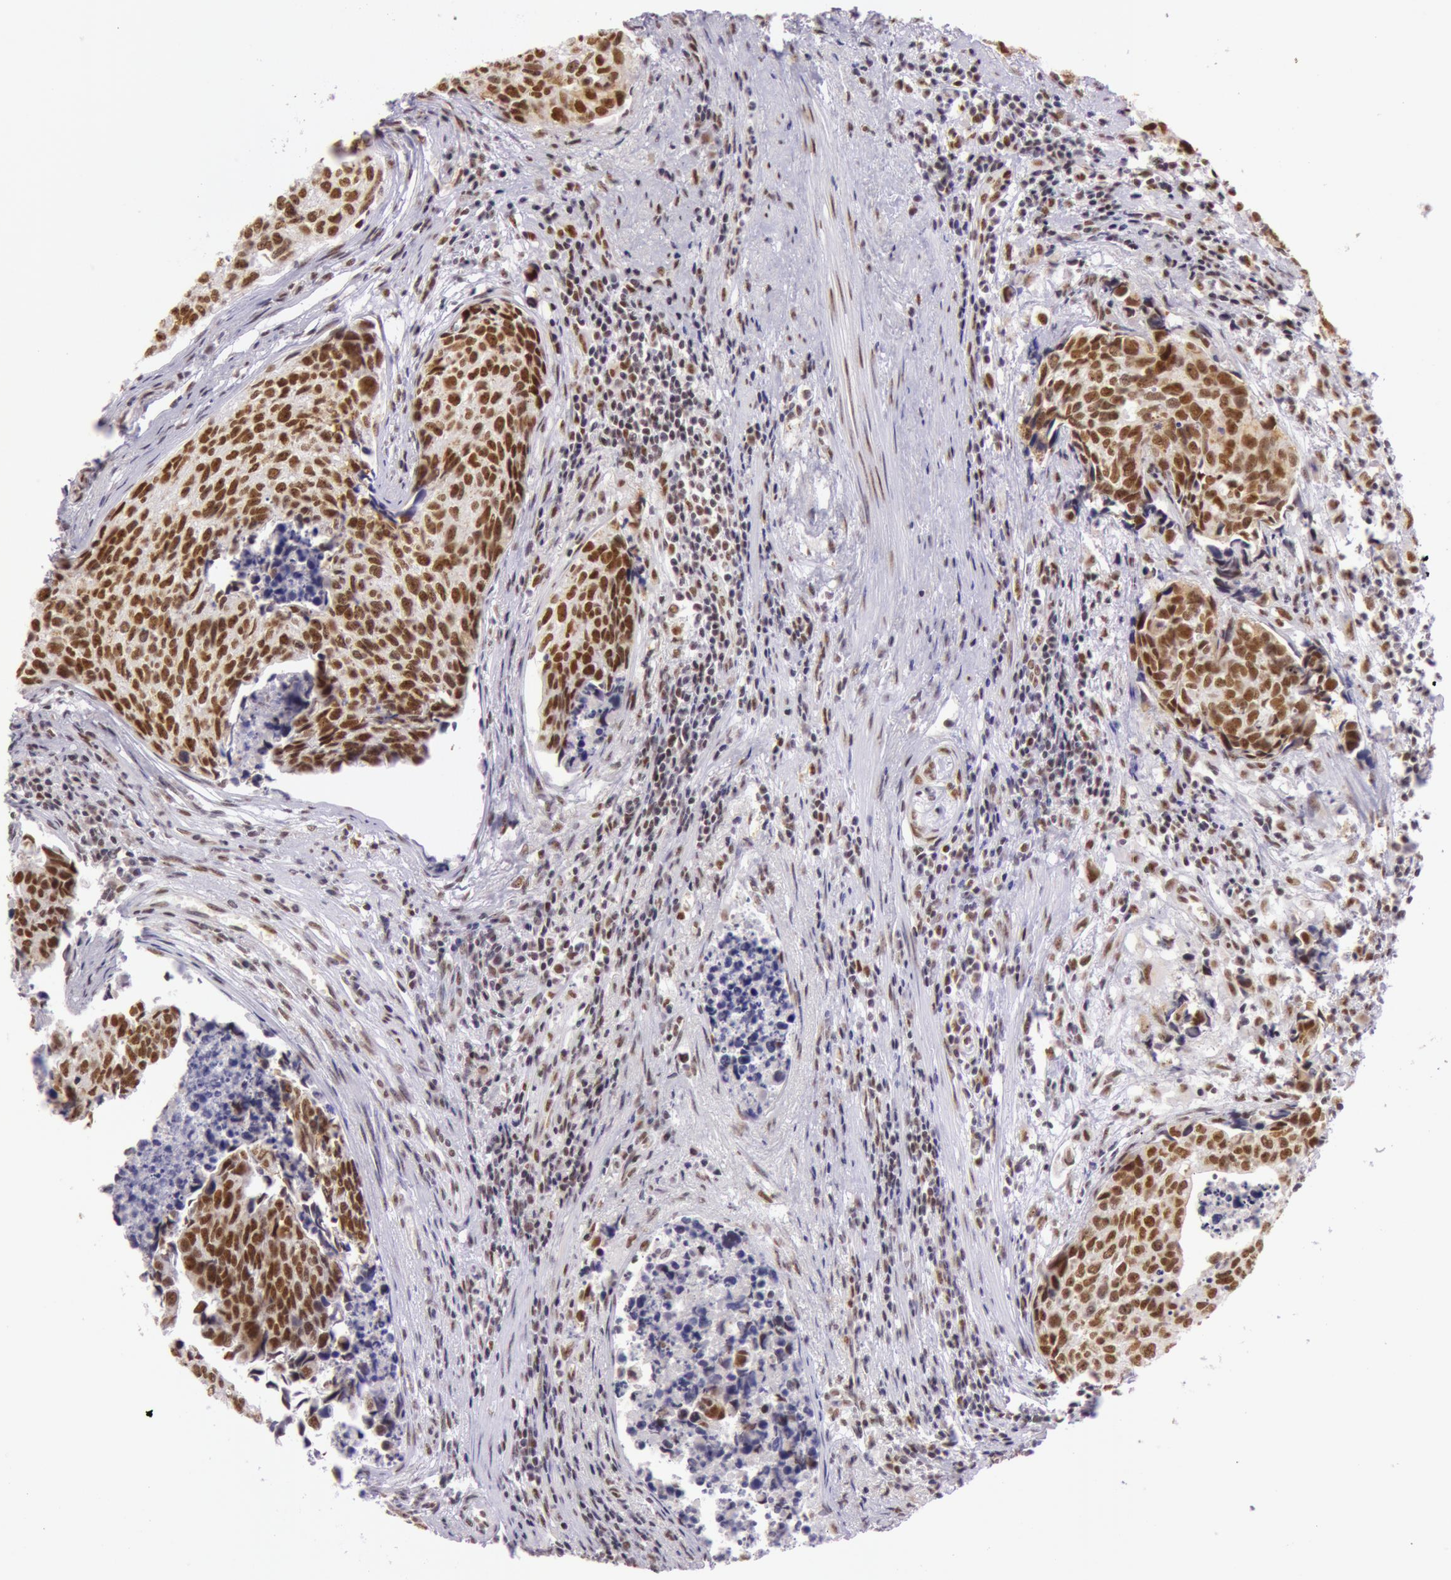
{"staining": {"intensity": "strong", "quantity": ">75%", "location": "nuclear"}, "tissue": "urothelial cancer", "cell_type": "Tumor cells", "image_type": "cancer", "snomed": [{"axis": "morphology", "description": "Urothelial carcinoma, High grade"}, {"axis": "topography", "description": "Urinary bladder"}], "caption": "This is a photomicrograph of IHC staining of urothelial cancer, which shows strong expression in the nuclear of tumor cells.", "gene": "NBN", "patient": {"sex": "male", "age": 81}}